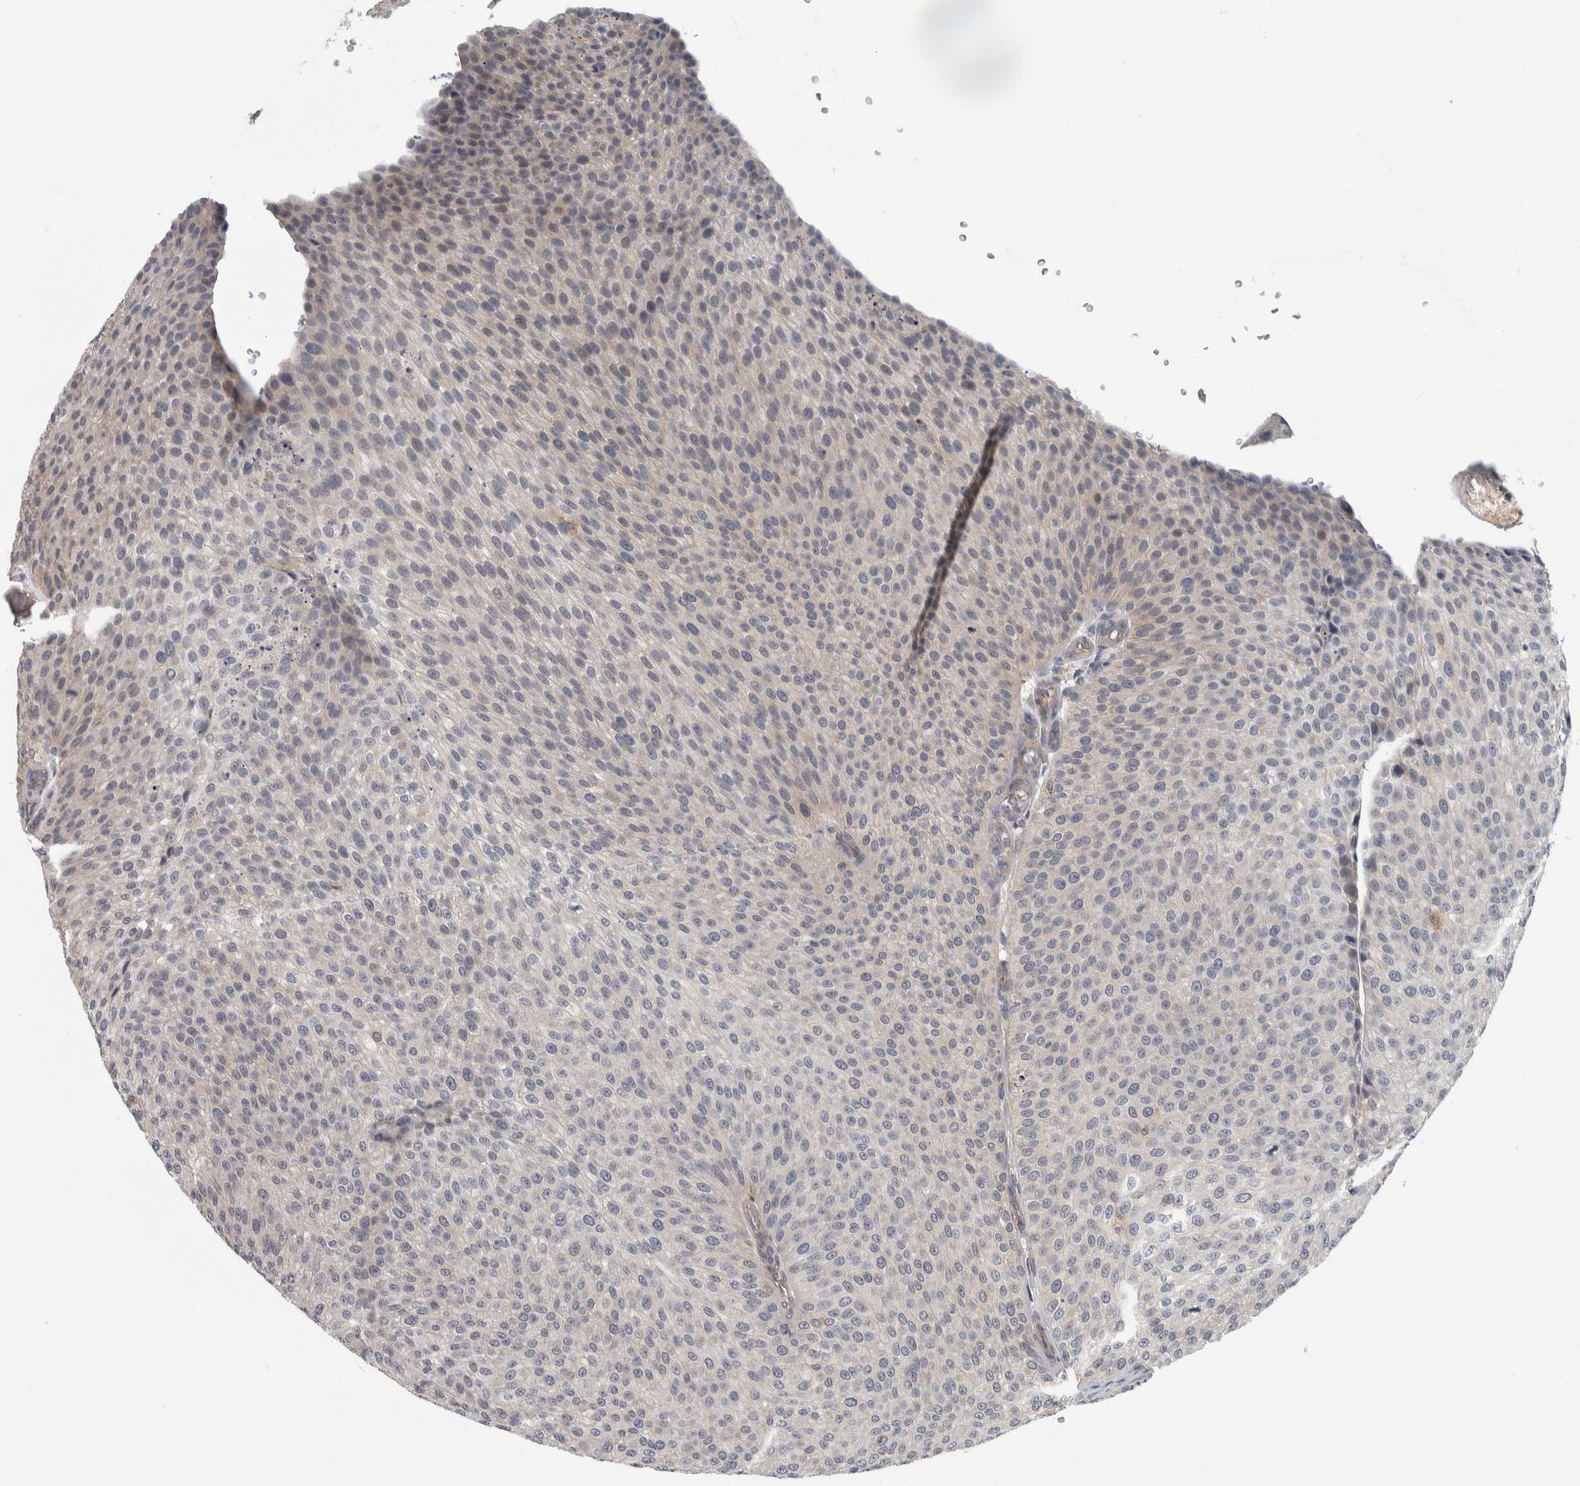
{"staining": {"intensity": "weak", "quantity": "<25%", "location": "cytoplasmic/membranous"}, "tissue": "urothelial cancer", "cell_type": "Tumor cells", "image_type": "cancer", "snomed": [{"axis": "morphology", "description": "Urothelial carcinoma, Low grade"}, {"axis": "topography", "description": "Smooth muscle"}, {"axis": "topography", "description": "Urinary bladder"}], "caption": "Tumor cells are negative for brown protein staining in low-grade urothelial carcinoma.", "gene": "KCNJ3", "patient": {"sex": "male", "age": 60}}